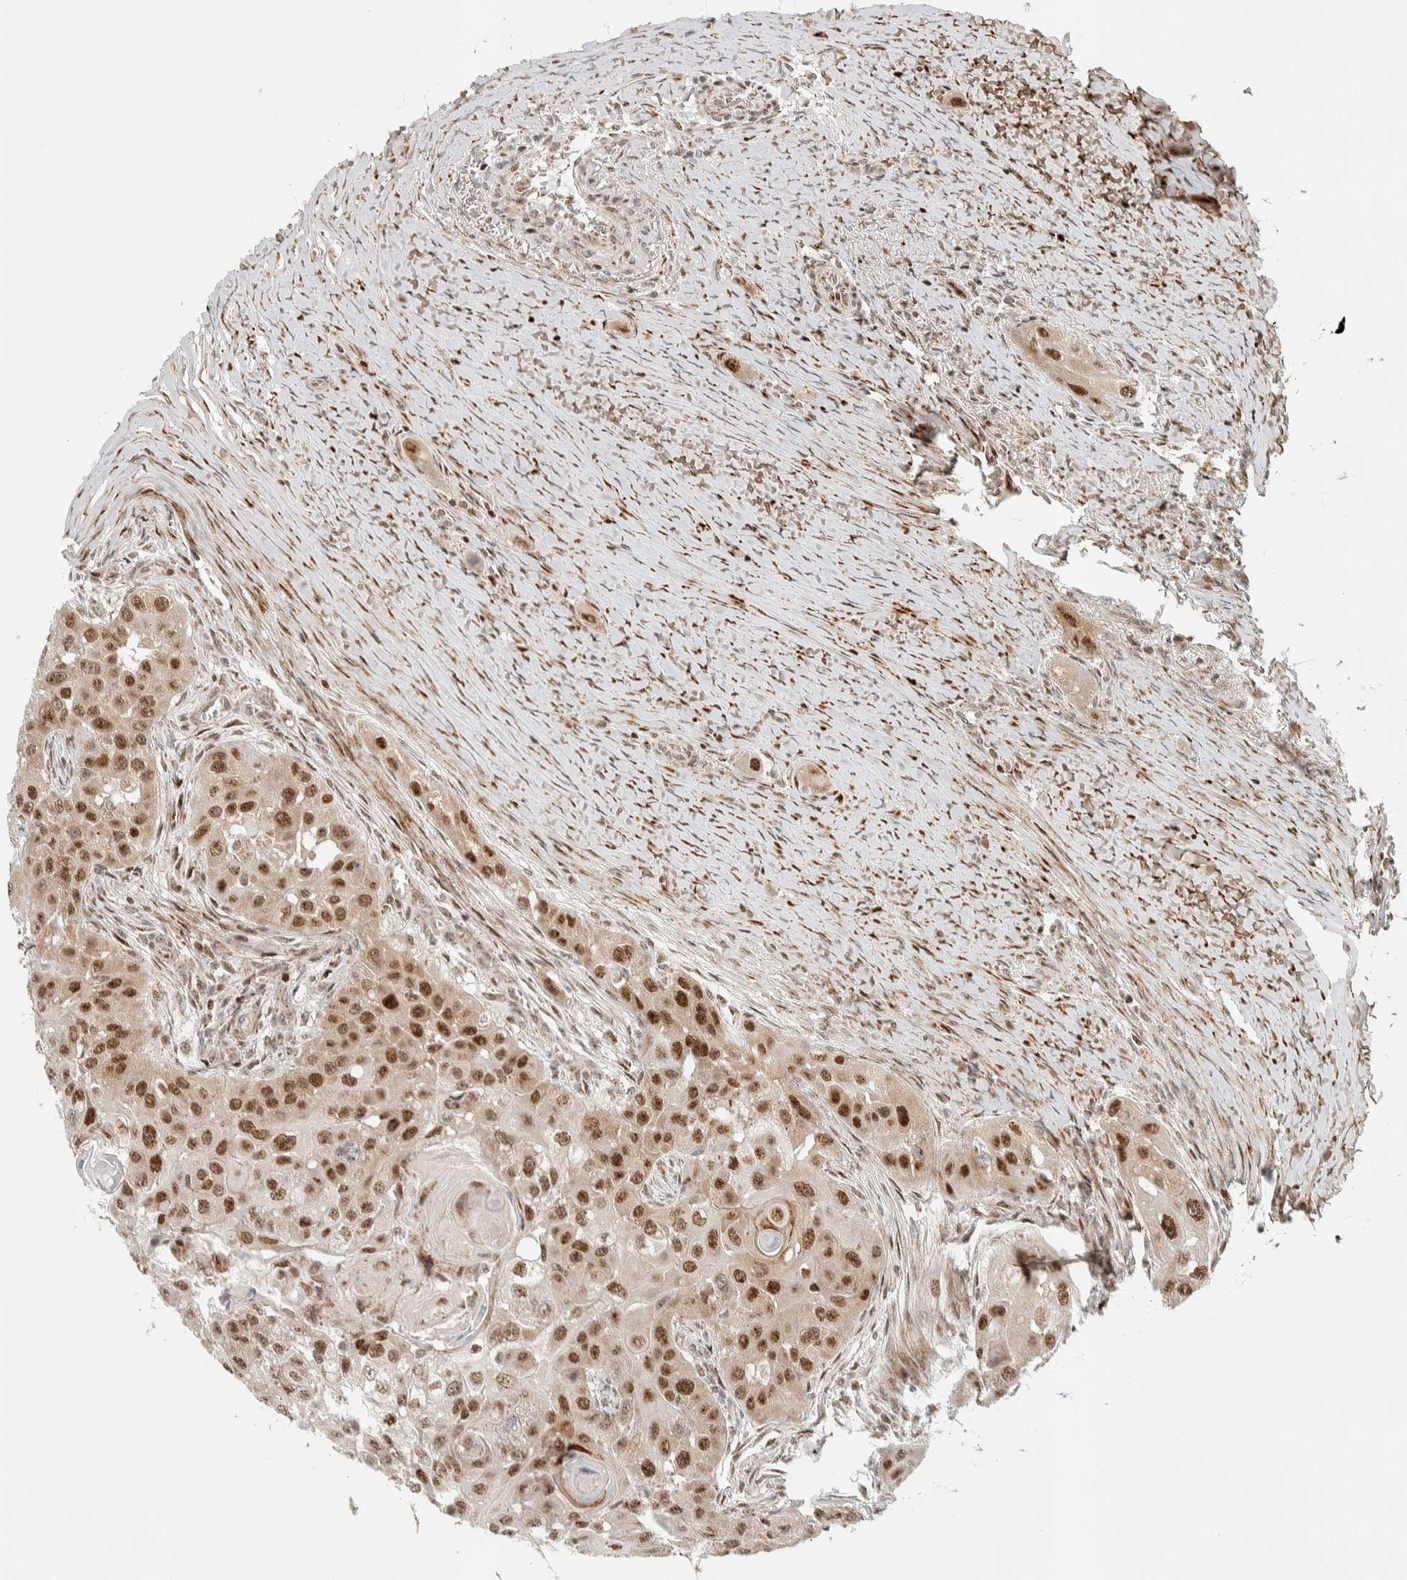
{"staining": {"intensity": "strong", "quantity": ">75%", "location": "nuclear"}, "tissue": "head and neck cancer", "cell_type": "Tumor cells", "image_type": "cancer", "snomed": [{"axis": "morphology", "description": "Normal tissue, NOS"}, {"axis": "morphology", "description": "Squamous cell carcinoma, NOS"}, {"axis": "topography", "description": "Skeletal muscle"}, {"axis": "topography", "description": "Head-Neck"}], "caption": "This is a photomicrograph of immunohistochemistry staining of head and neck cancer, which shows strong staining in the nuclear of tumor cells.", "gene": "TSPAN32", "patient": {"sex": "male", "age": 51}}